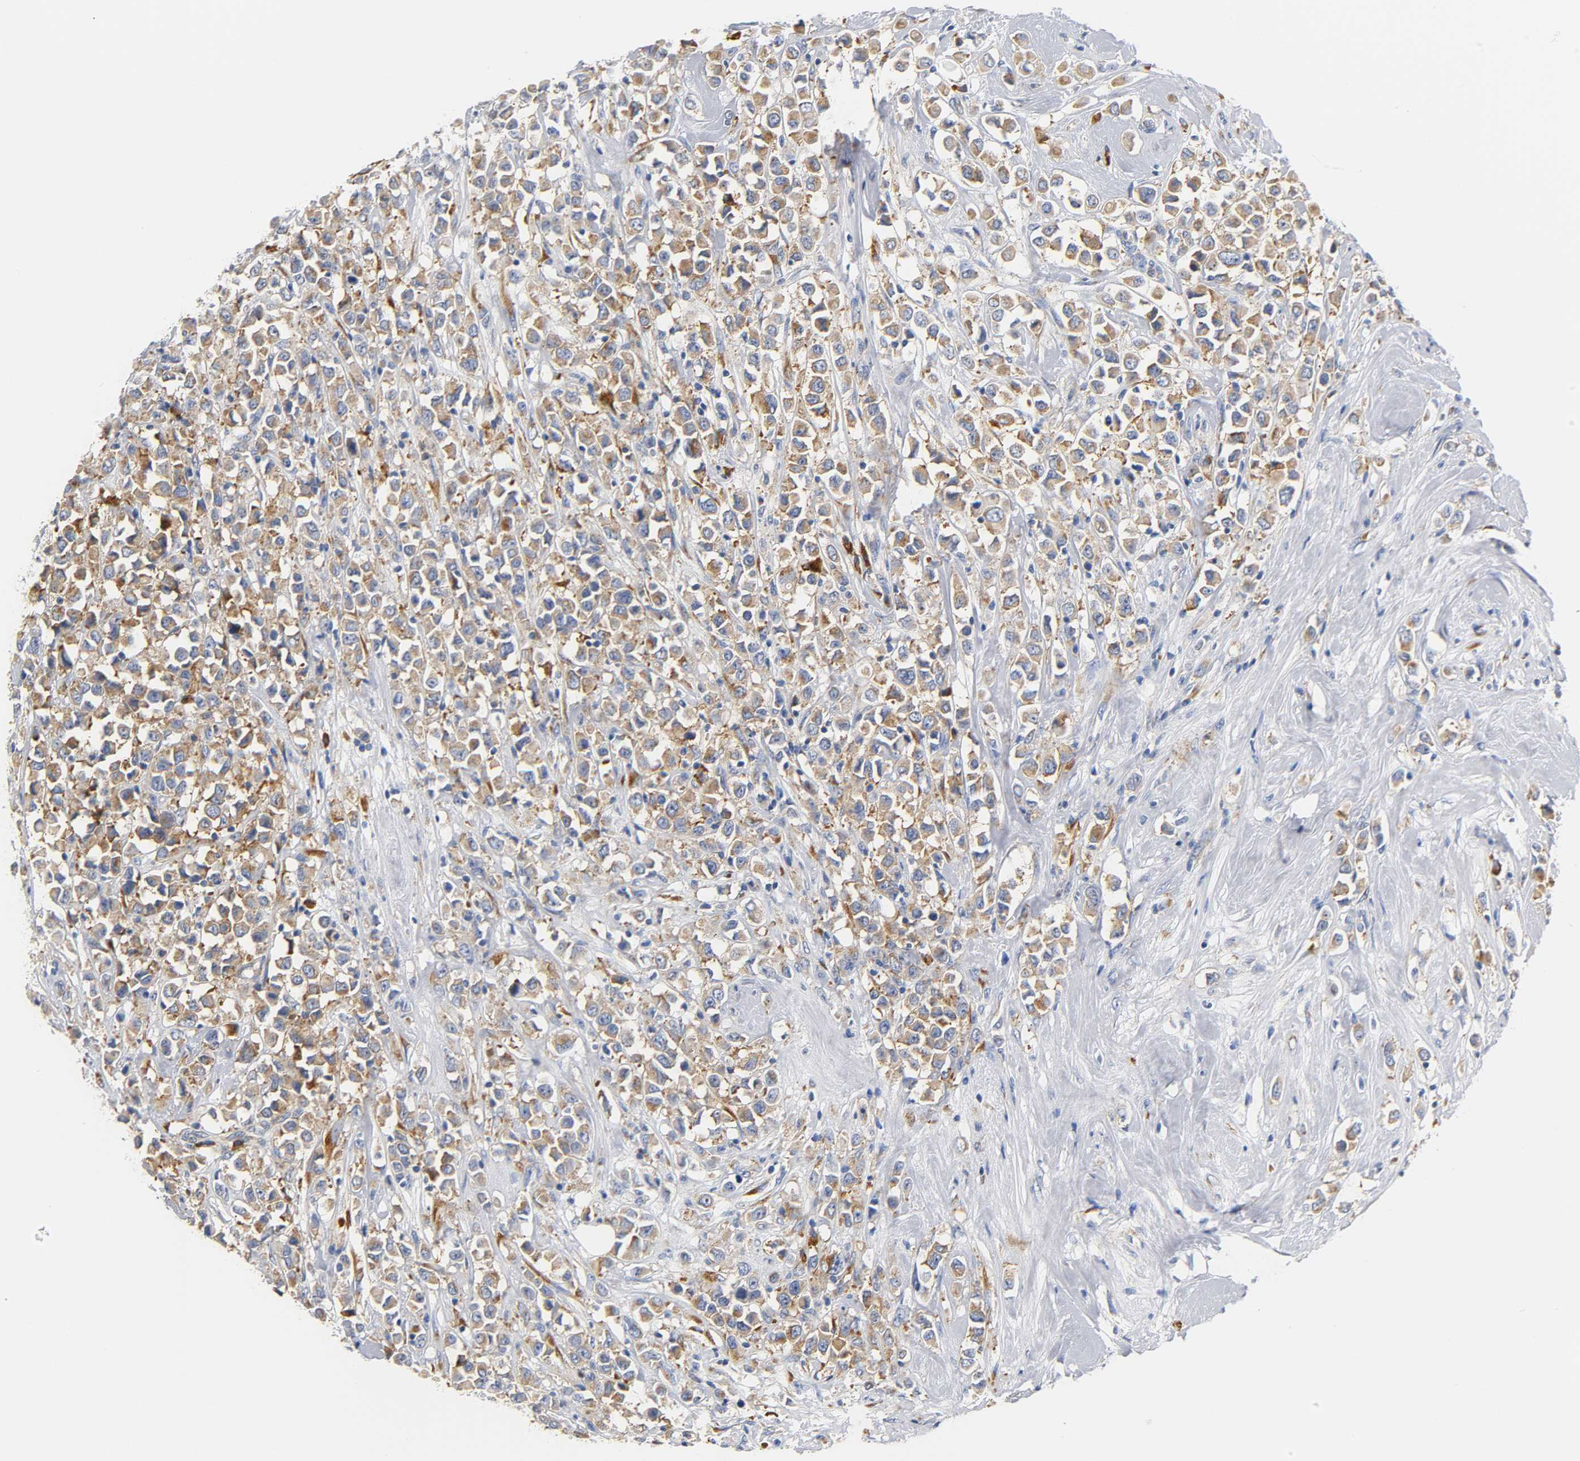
{"staining": {"intensity": "moderate", "quantity": ">75%", "location": "cytoplasmic/membranous"}, "tissue": "breast cancer", "cell_type": "Tumor cells", "image_type": "cancer", "snomed": [{"axis": "morphology", "description": "Duct carcinoma"}, {"axis": "topography", "description": "Breast"}], "caption": "Breast cancer (infiltrating ductal carcinoma) stained with immunohistochemistry demonstrates moderate cytoplasmic/membranous expression in about >75% of tumor cells. Using DAB (3,3'-diaminobenzidine) (brown) and hematoxylin (blue) stains, captured at high magnification using brightfield microscopy.", "gene": "REL", "patient": {"sex": "female", "age": 61}}